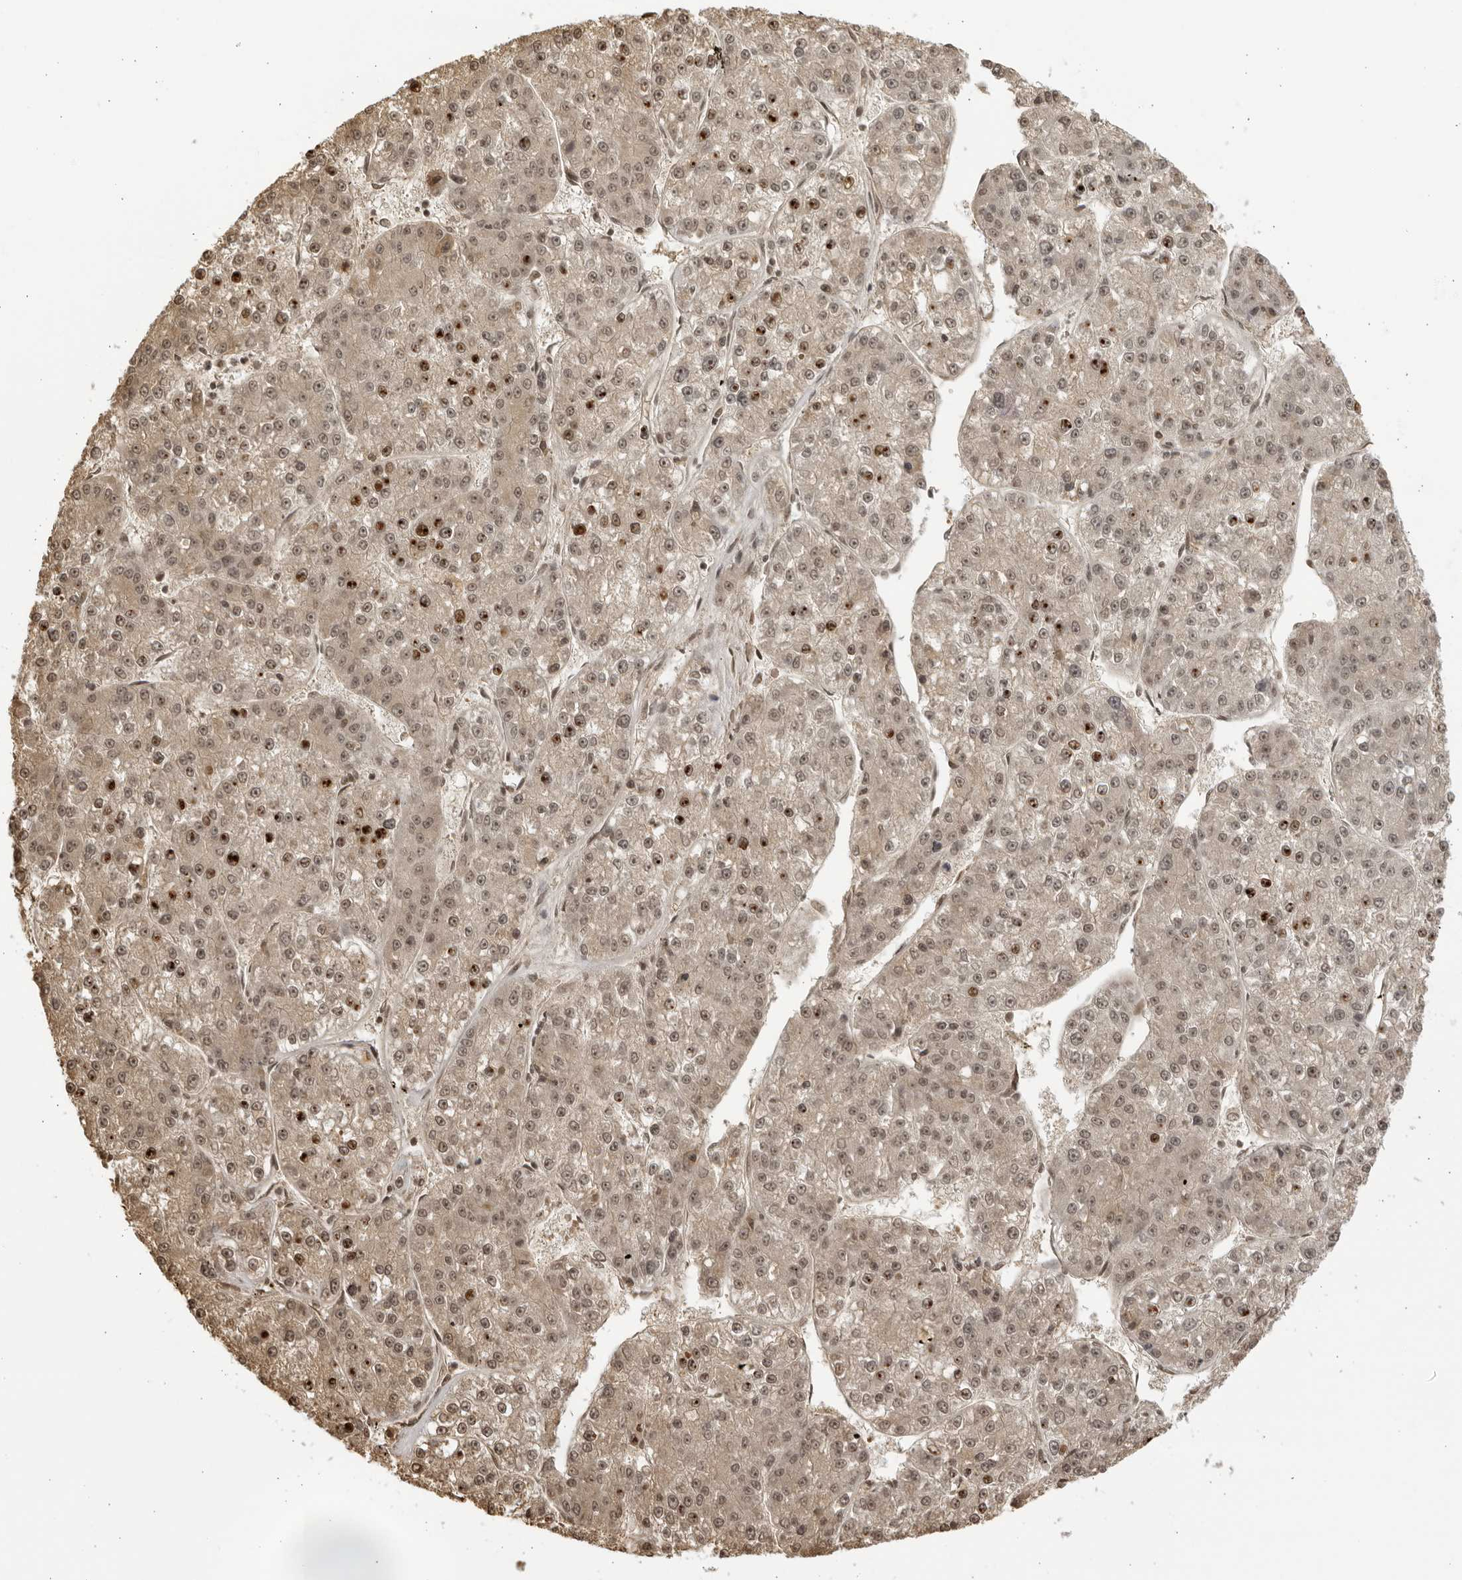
{"staining": {"intensity": "moderate", "quantity": ">75%", "location": "nuclear"}, "tissue": "liver cancer", "cell_type": "Tumor cells", "image_type": "cancer", "snomed": [{"axis": "morphology", "description": "Carcinoma, Hepatocellular, NOS"}, {"axis": "topography", "description": "Liver"}], "caption": "This photomicrograph displays immunohistochemistry staining of liver hepatocellular carcinoma, with medium moderate nuclear staining in approximately >75% of tumor cells.", "gene": "RASGEF1C", "patient": {"sex": "female", "age": 73}}